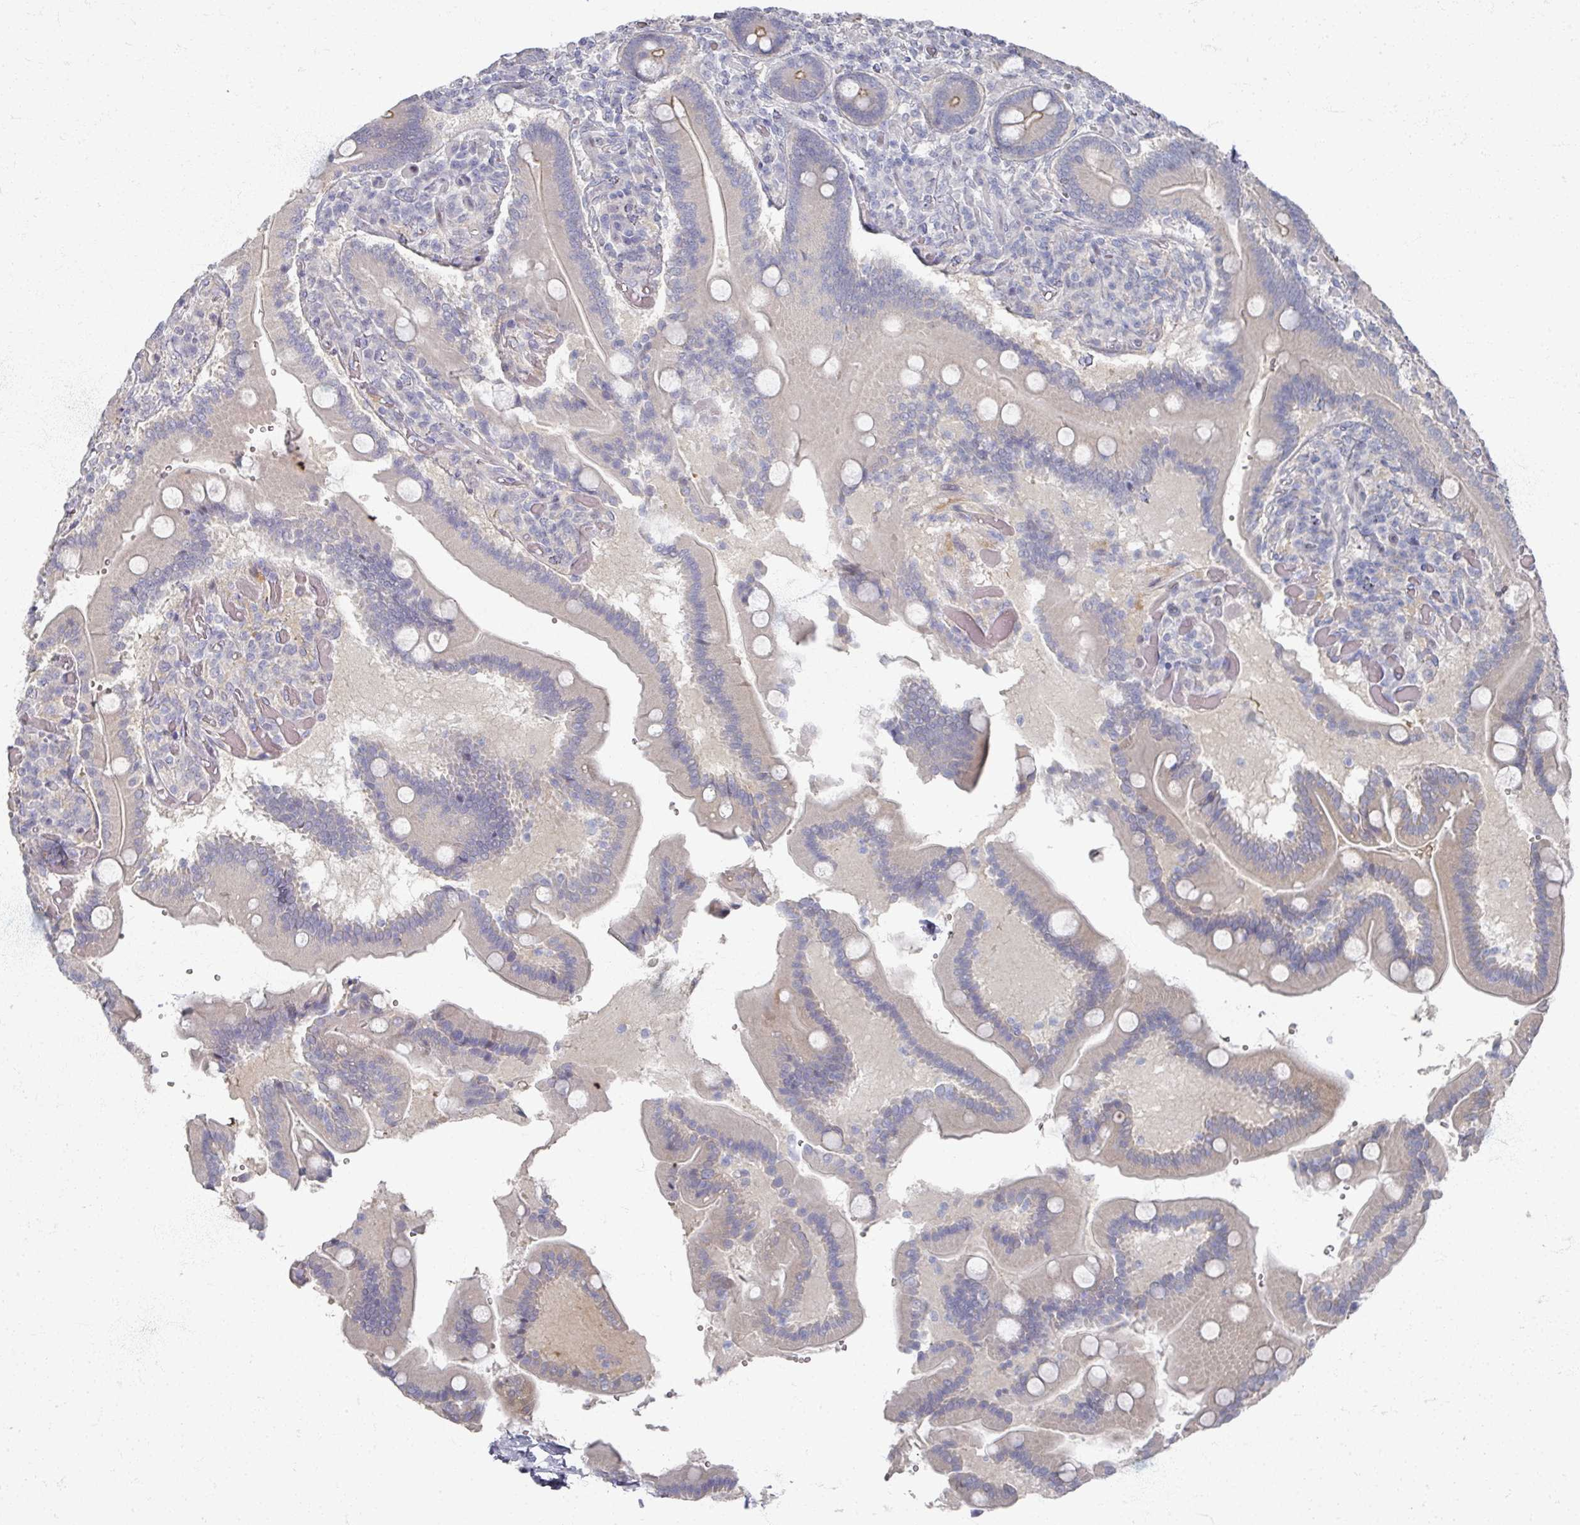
{"staining": {"intensity": "moderate", "quantity": "<25%", "location": "cytoplasmic/membranous"}, "tissue": "duodenum", "cell_type": "Glandular cells", "image_type": "normal", "snomed": [{"axis": "morphology", "description": "Normal tissue, NOS"}, {"axis": "topography", "description": "Duodenum"}], "caption": "Protein staining of benign duodenum exhibits moderate cytoplasmic/membranous expression in approximately <25% of glandular cells.", "gene": "TTYH3", "patient": {"sex": "female", "age": 62}}